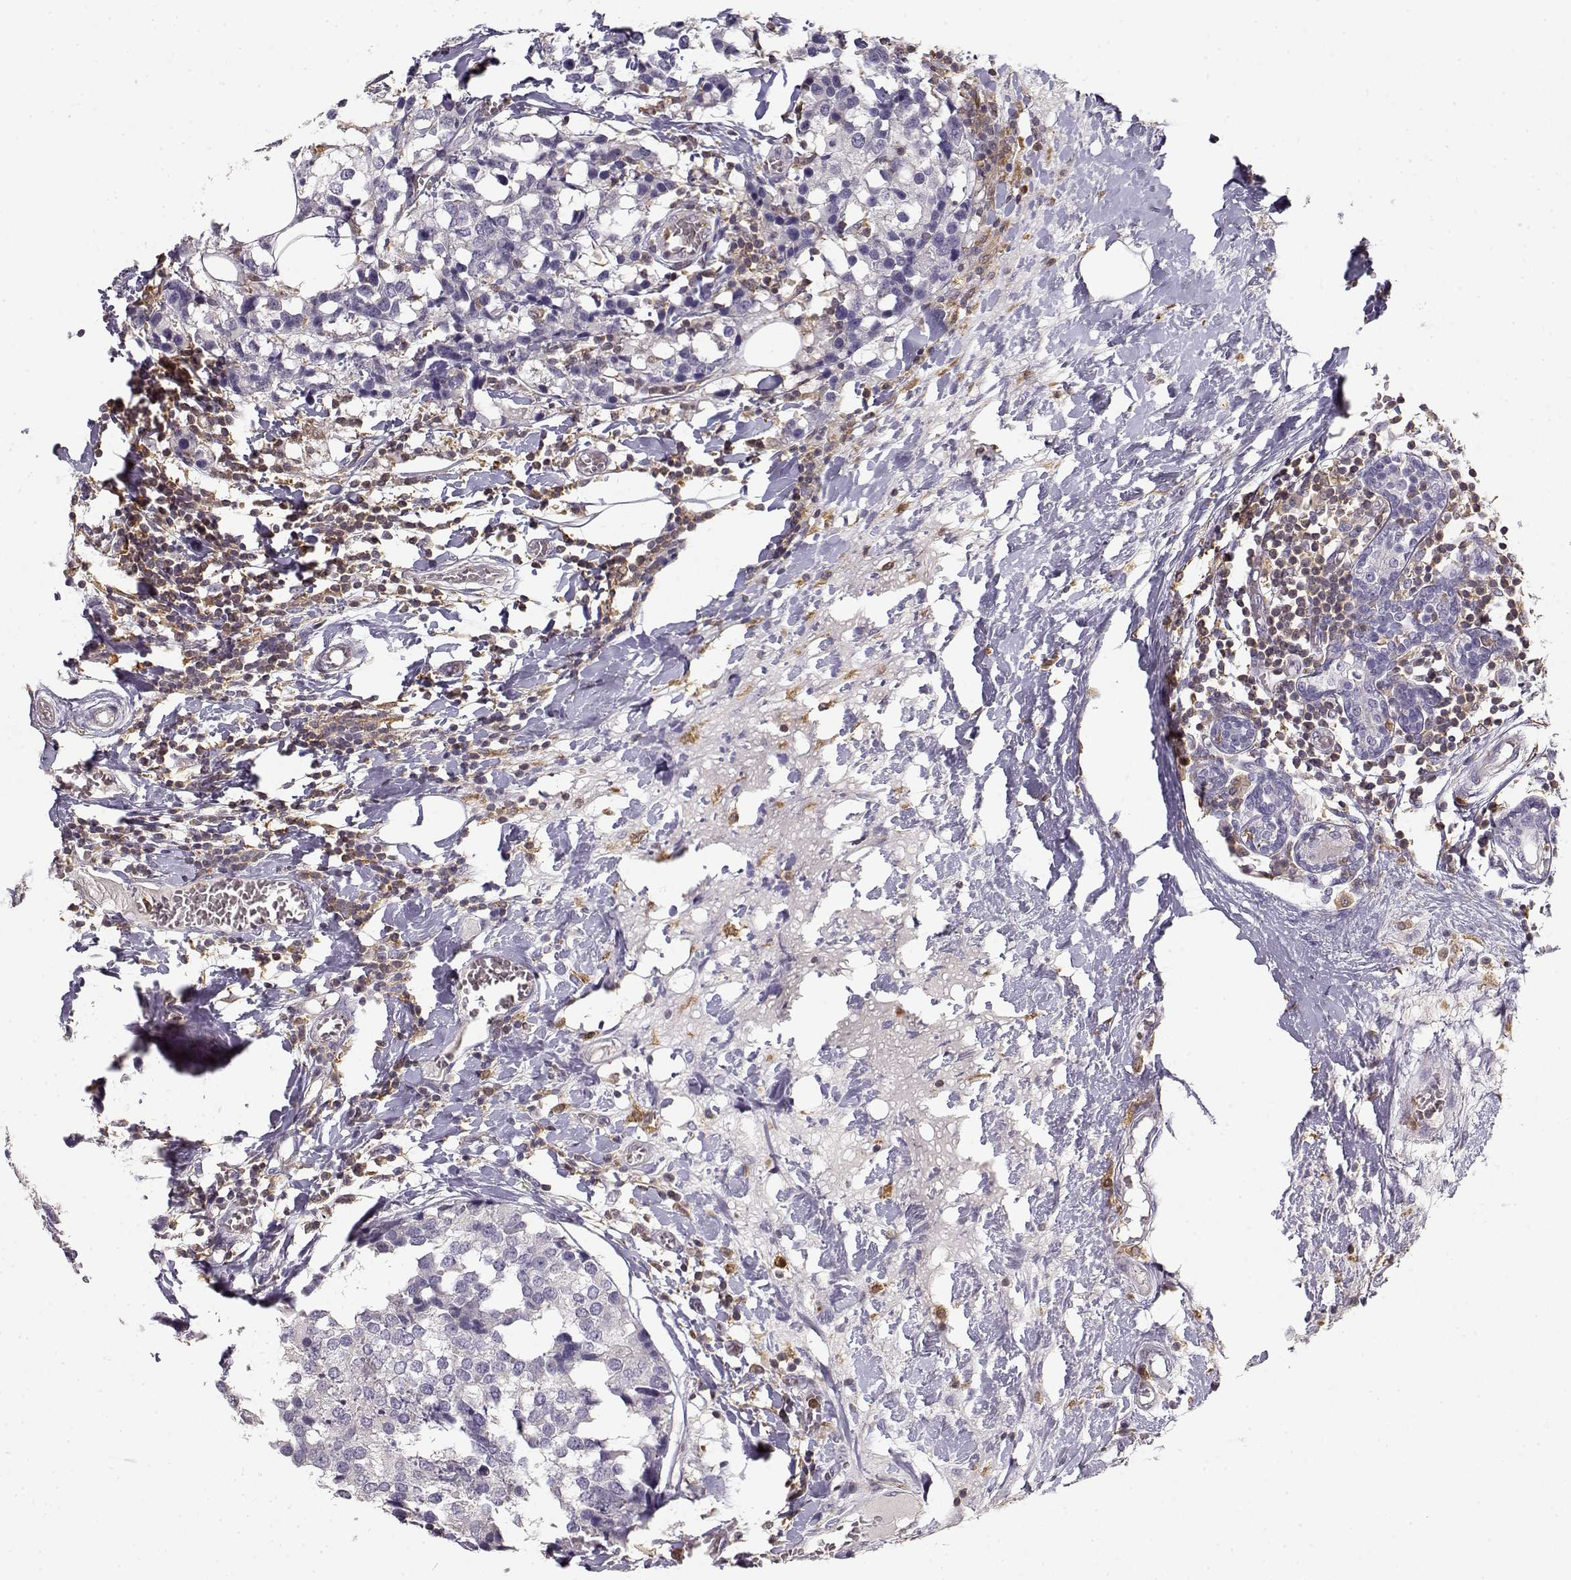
{"staining": {"intensity": "negative", "quantity": "none", "location": "none"}, "tissue": "breast cancer", "cell_type": "Tumor cells", "image_type": "cancer", "snomed": [{"axis": "morphology", "description": "Lobular carcinoma"}, {"axis": "topography", "description": "Breast"}], "caption": "IHC micrograph of human lobular carcinoma (breast) stained for a protein (brown), which demonstrates no staining in tumor cells.", "gene": "VAV1", "patient": {"sex": "female", "age": 59}}